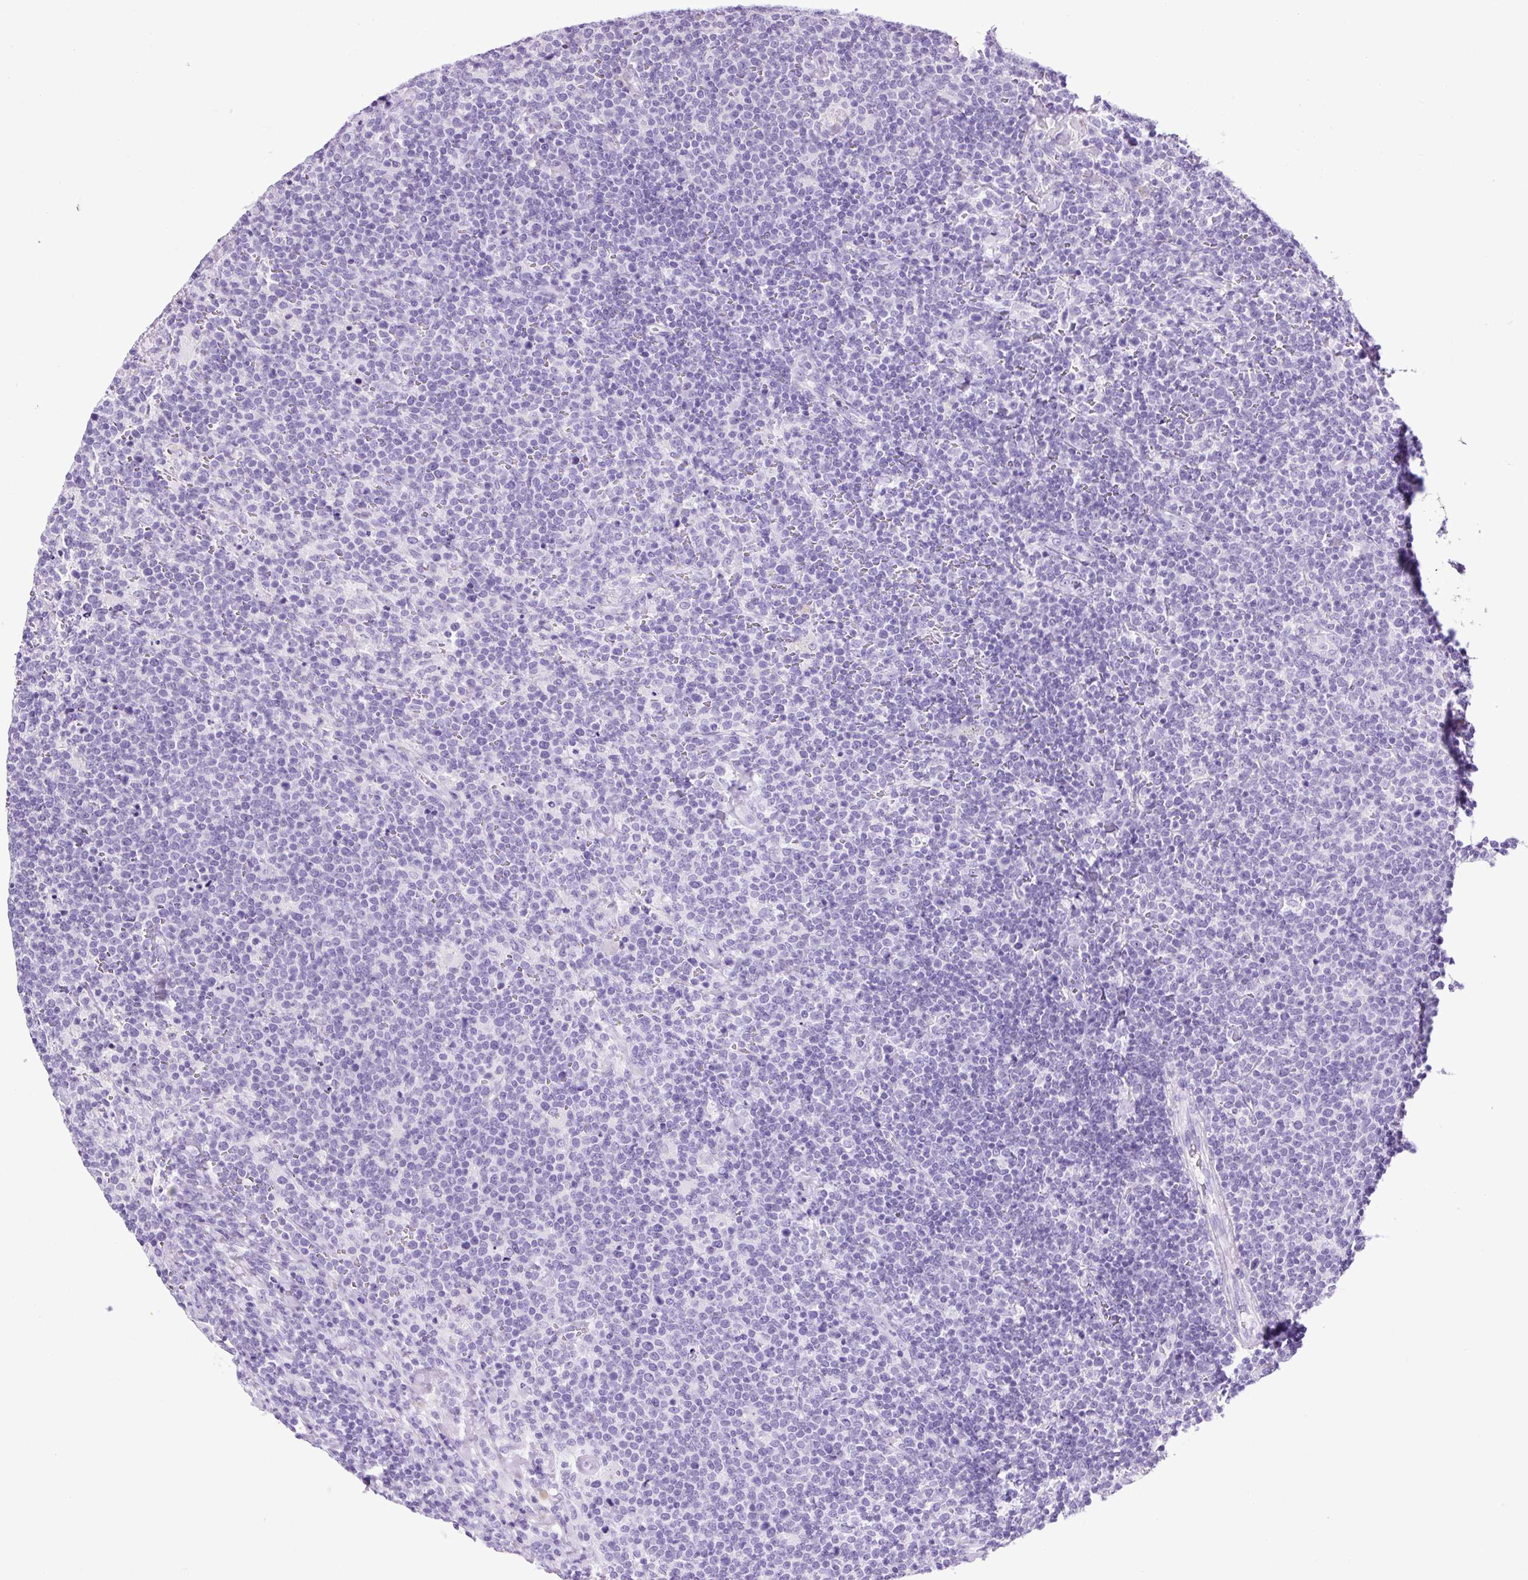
{"staining": {"intensity": "negative", "quantity": "none", "location": "none"}, "tissue": "lymphoma", "cell_type": "Tumor cells", "image_type": "cancer", "snomed": [{"axis": "morphology", "description": "Malignant lymphoma, non-Hodgkin's type, High grade"}, {"axis": "topography", "description": "Lymph node"}], "caption": "This is an IHC micrograph of human high-grade malignant lymphoma, non-Hodgkin's type. There is no staining in tumor cells.", "gene": "PDIA2", "patient": {"sex": "male", "age": 61}}